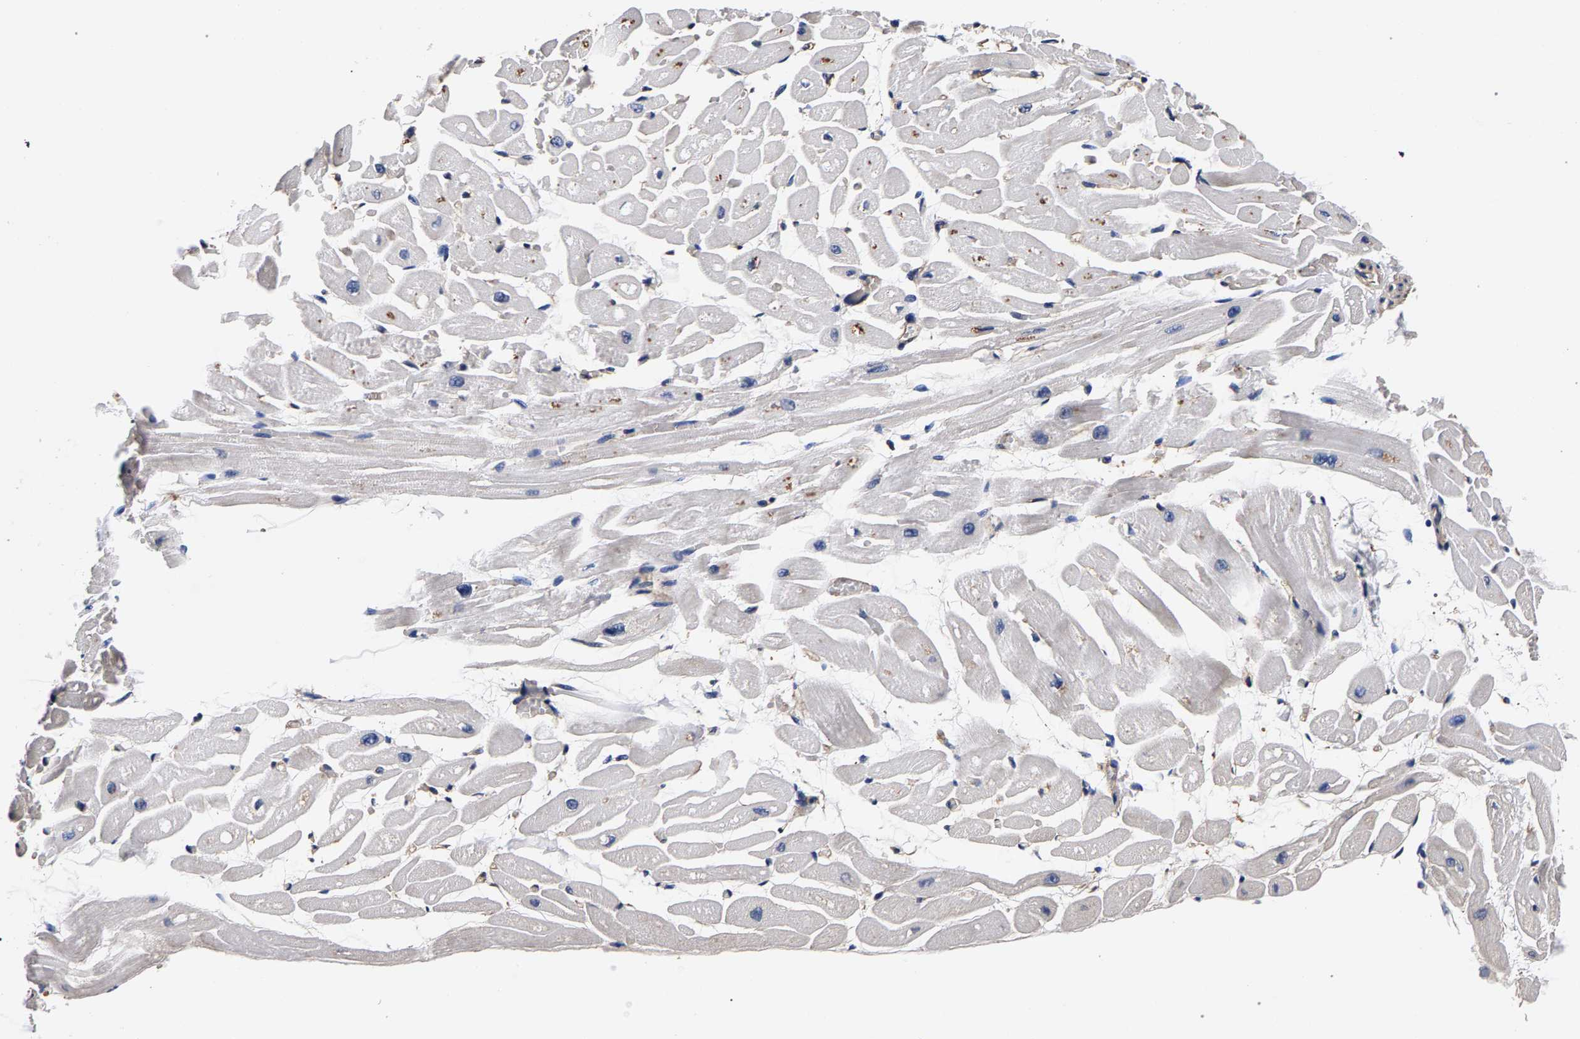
{"staining": {"intensity": "moderate", "quantity": "25%-75%", "location": "cytoplasmic/membranous"}, "tissue": "heart muscle", "cell_type": "Cardiomyocytes", "image_type": "normal", "snomed": [{"axis": "morphology", "description": "Normal tissue, NOS"}, {"axis": "topography", "description": "Heart"}], "caption": "This is a photomicrograph of immunohistochemistry (IHC) staining of normal heart muscle, which shows moderate expression in the cytoplasmic/membranous of cardiomyocytes.", "gene": "MARCHF7", "patient": {"sex": "male", "age": 45}}